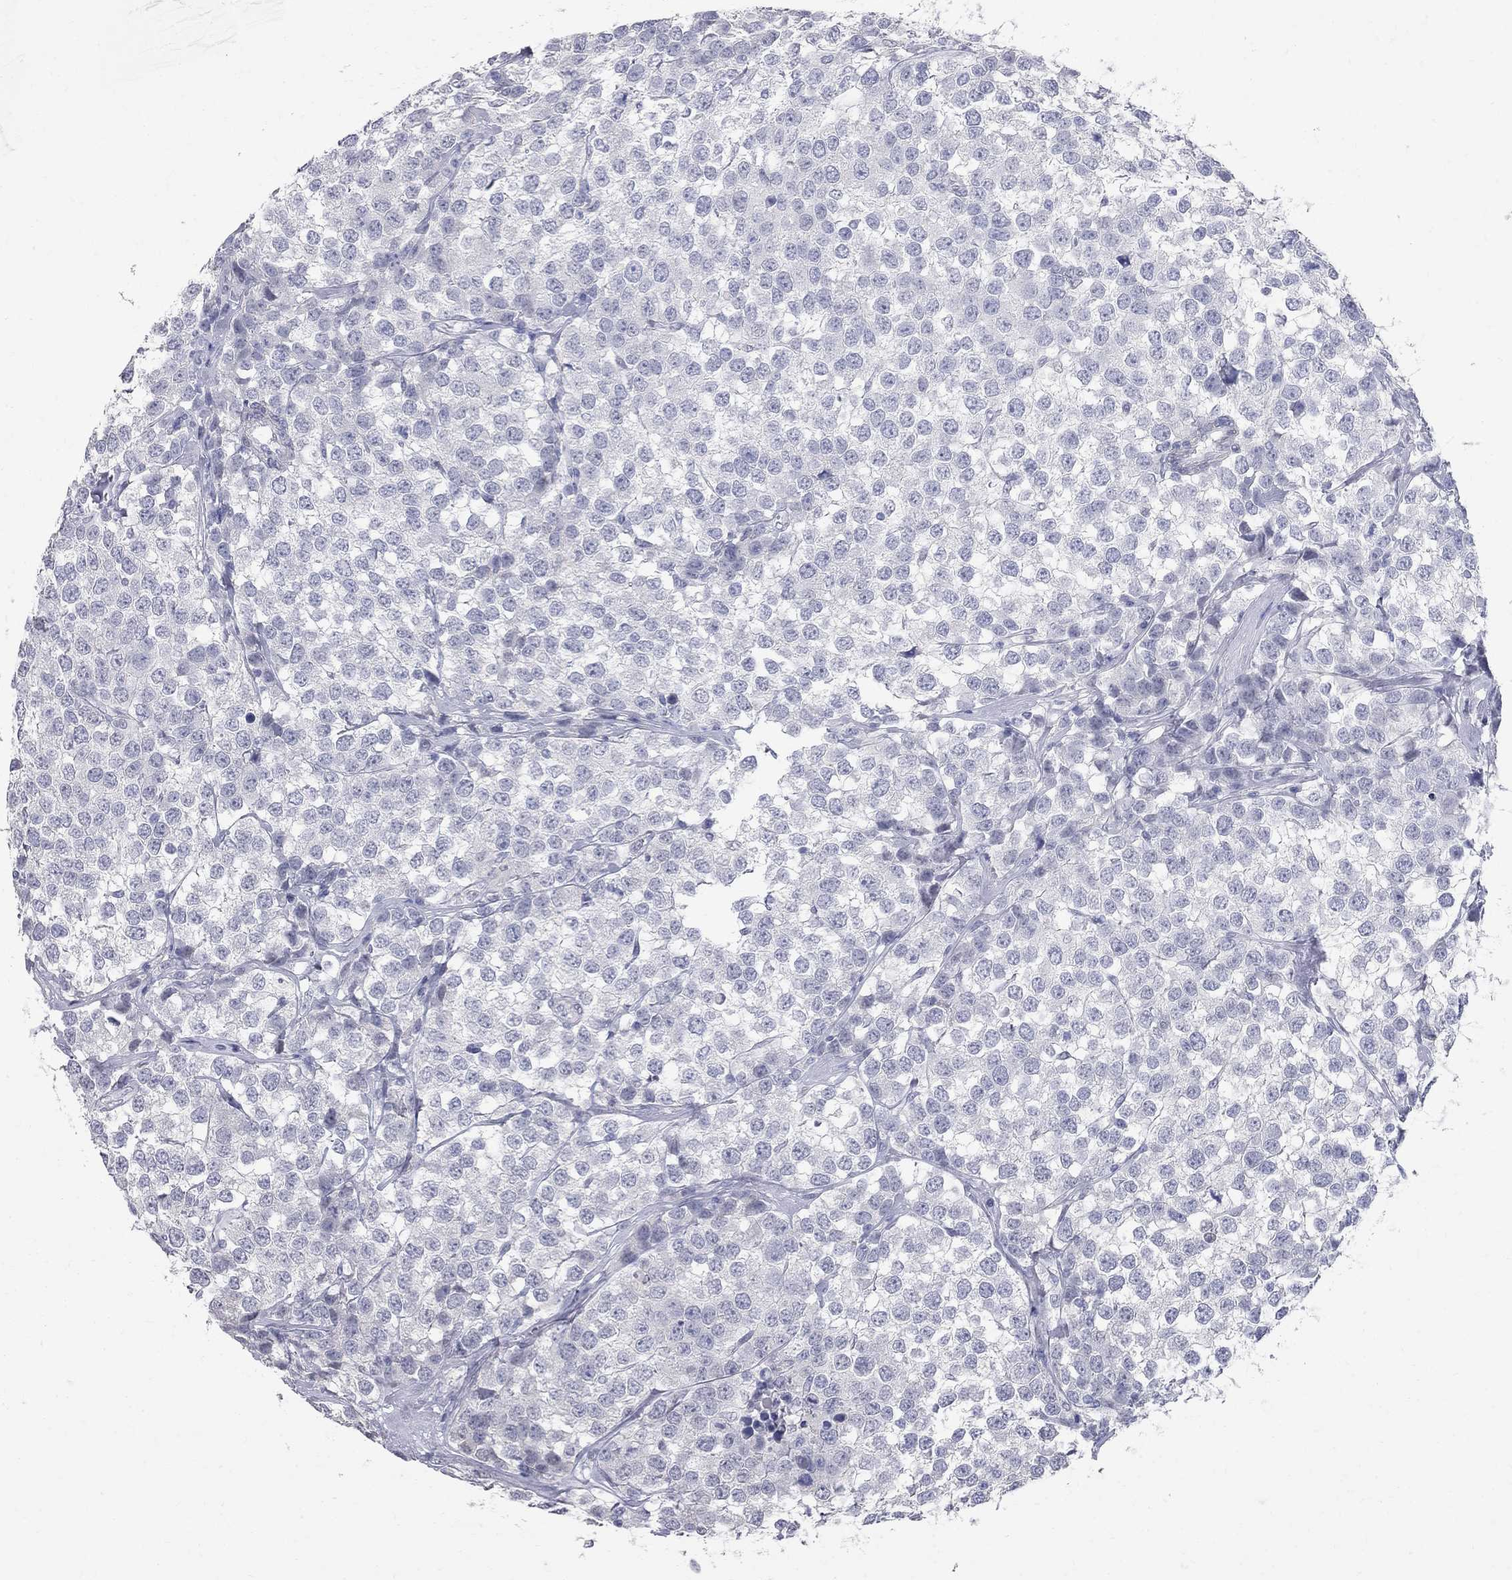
{"staining": {"intensity": "negative", "quantity": "none", "location": "none"}, "tissue": "testis cancer", "cell_type": "Tumor cells", "image_type": "cancer", "snomed": [{"axis": "morphology", "description": "Seminoma, NOS"}, {"axis": "topography", "description": "Testis"}], "caption": "Immunohistochemistry of testis cancer demonstrates no staining in tumor cells.", "gene": "BPIFB1", "patient": {"sex": "male", "age": 59}}